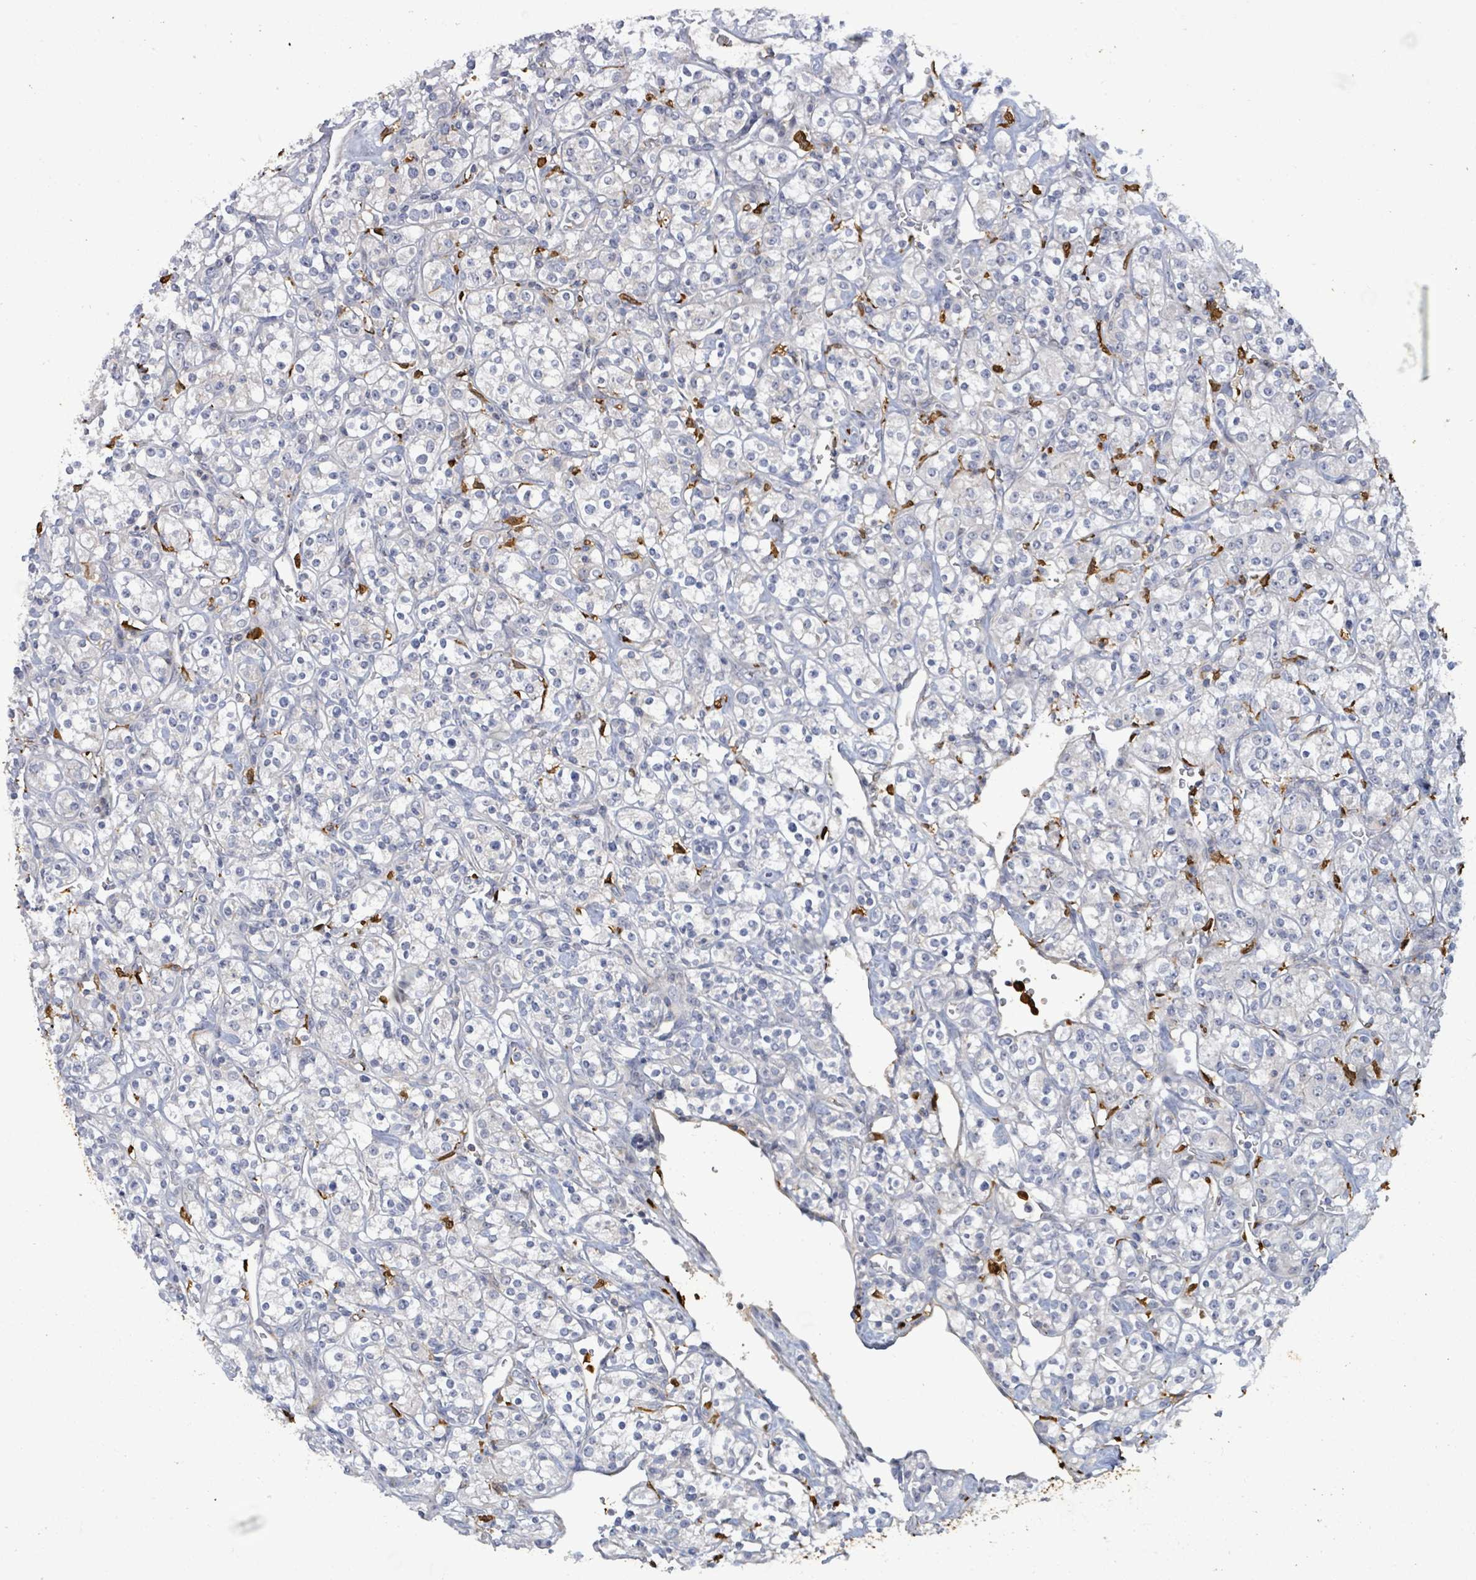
{"staining": {"intensity": "negative", "quantity": "none", "location": "none"}, "tissue": "renal cancer", "cell_type": "Tumor cells", "image_type": "cancer", "snomed": [{"axis": "morphology", "description": "Adenocarcinoma, NOS"}, {"axis": "topography", "description": "Kidney"}], "caption": "This is an immunohistochemistry (IHC) photomicrograph of renal cancer. There is no expression in tumor cells.", "gene": "FAM210A", "patient": {"sex": "male", "age": 77}}